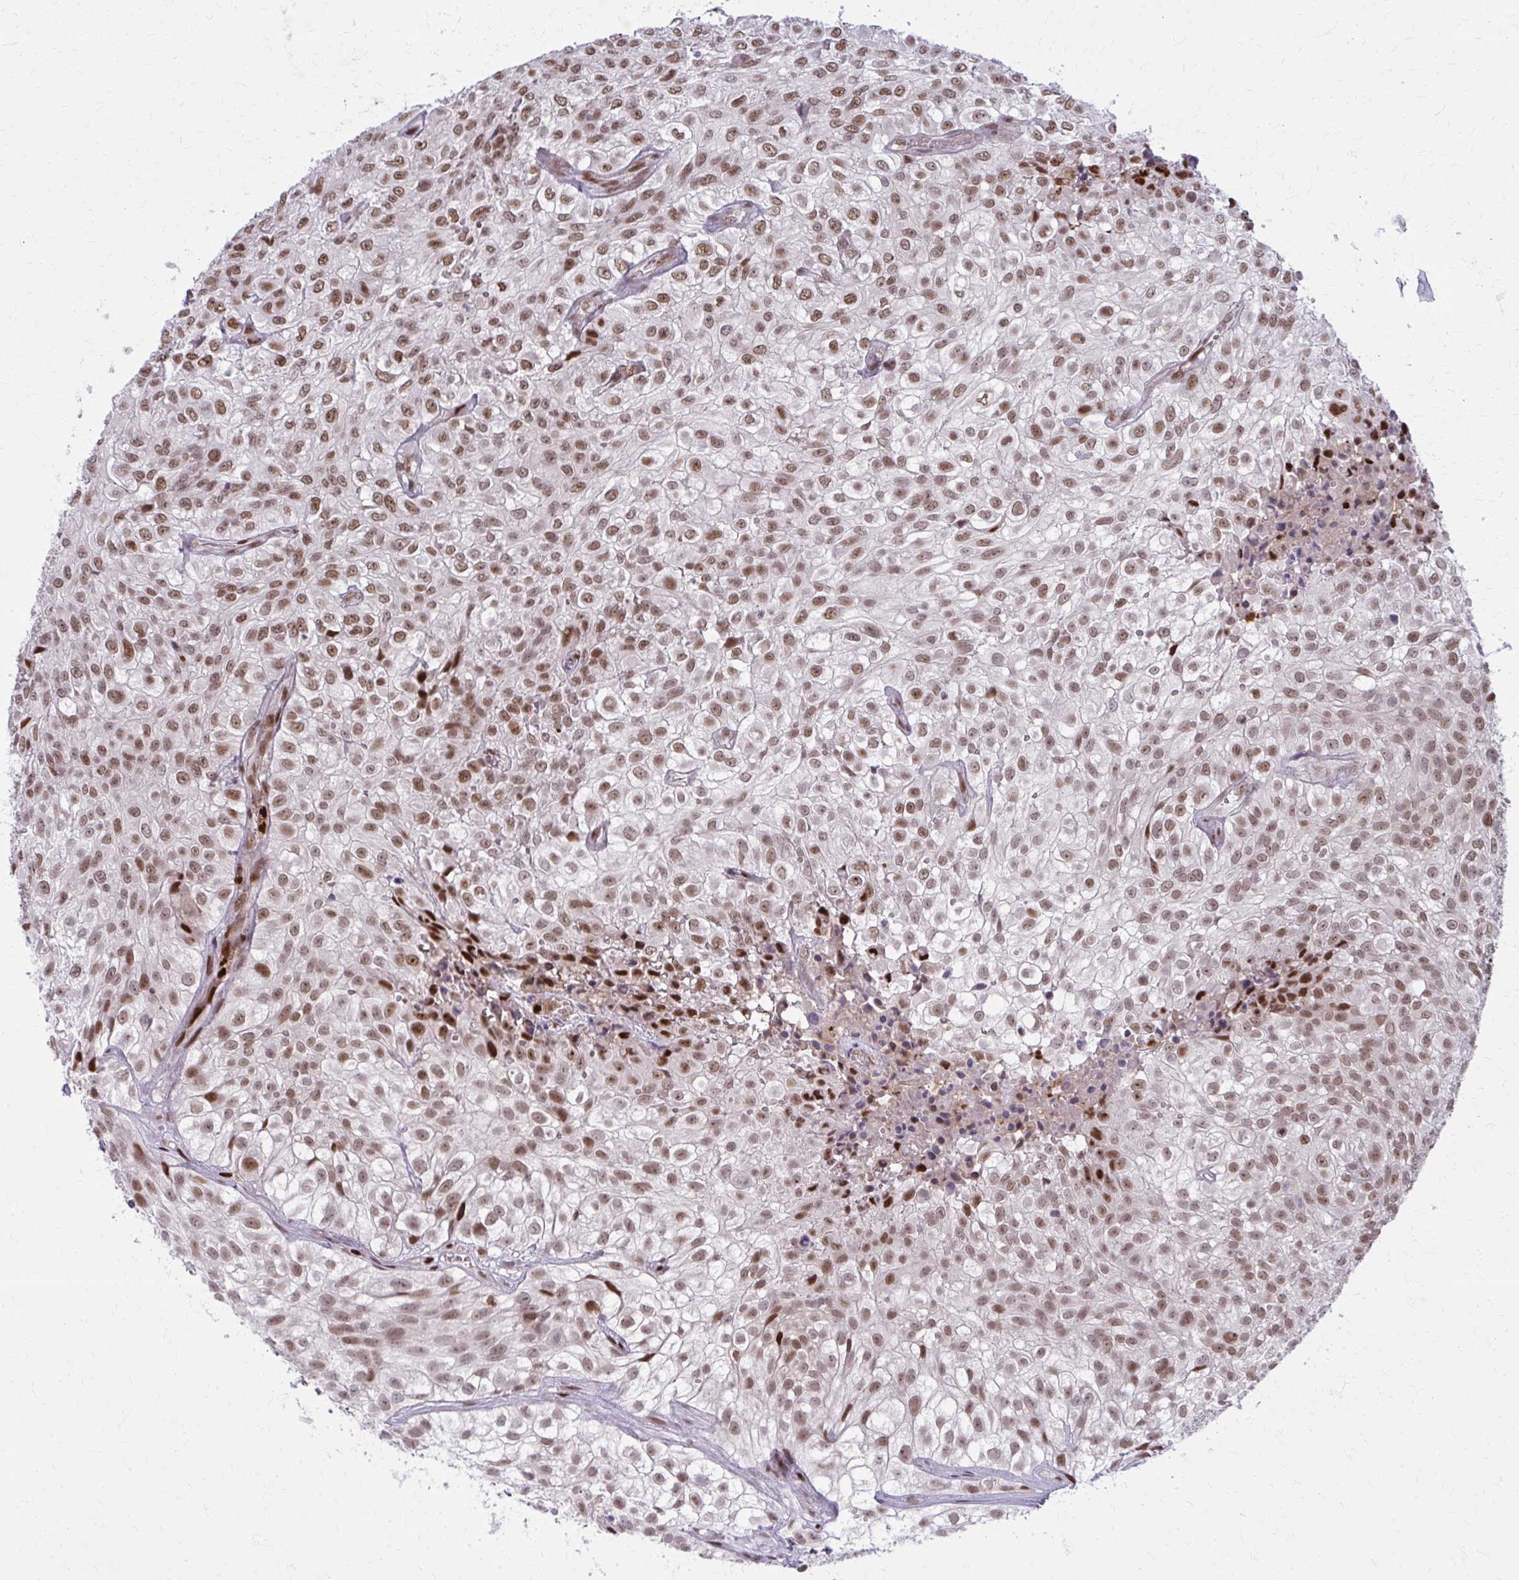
{"staining": {"intensity": "moderate", "quantity": ">75%", "location": "nuclear"}, "tissue": "urothelial cancer", "cell_type": "Tumor cells", "image_type": "cancer", "snomed": [{"axis": "morphology", "description": "Urothelial carcinoma, High grade"}, {"axis": "topography", "description": "Urinary bladder"}], "caption": "Immunohistochemical staining of urothelial carcinoma (high-grade) exhibits medium levels of moderate nuclear staining in about >75% of tumor cells. Using DAB (3,3'-diaminobenzidine) (brown) and hematoxylin (blue) stains, captured at high magnification using brightfield microscopy.", "gene": "ZNF559", "patient": {"sex": "male", "age": 56}}